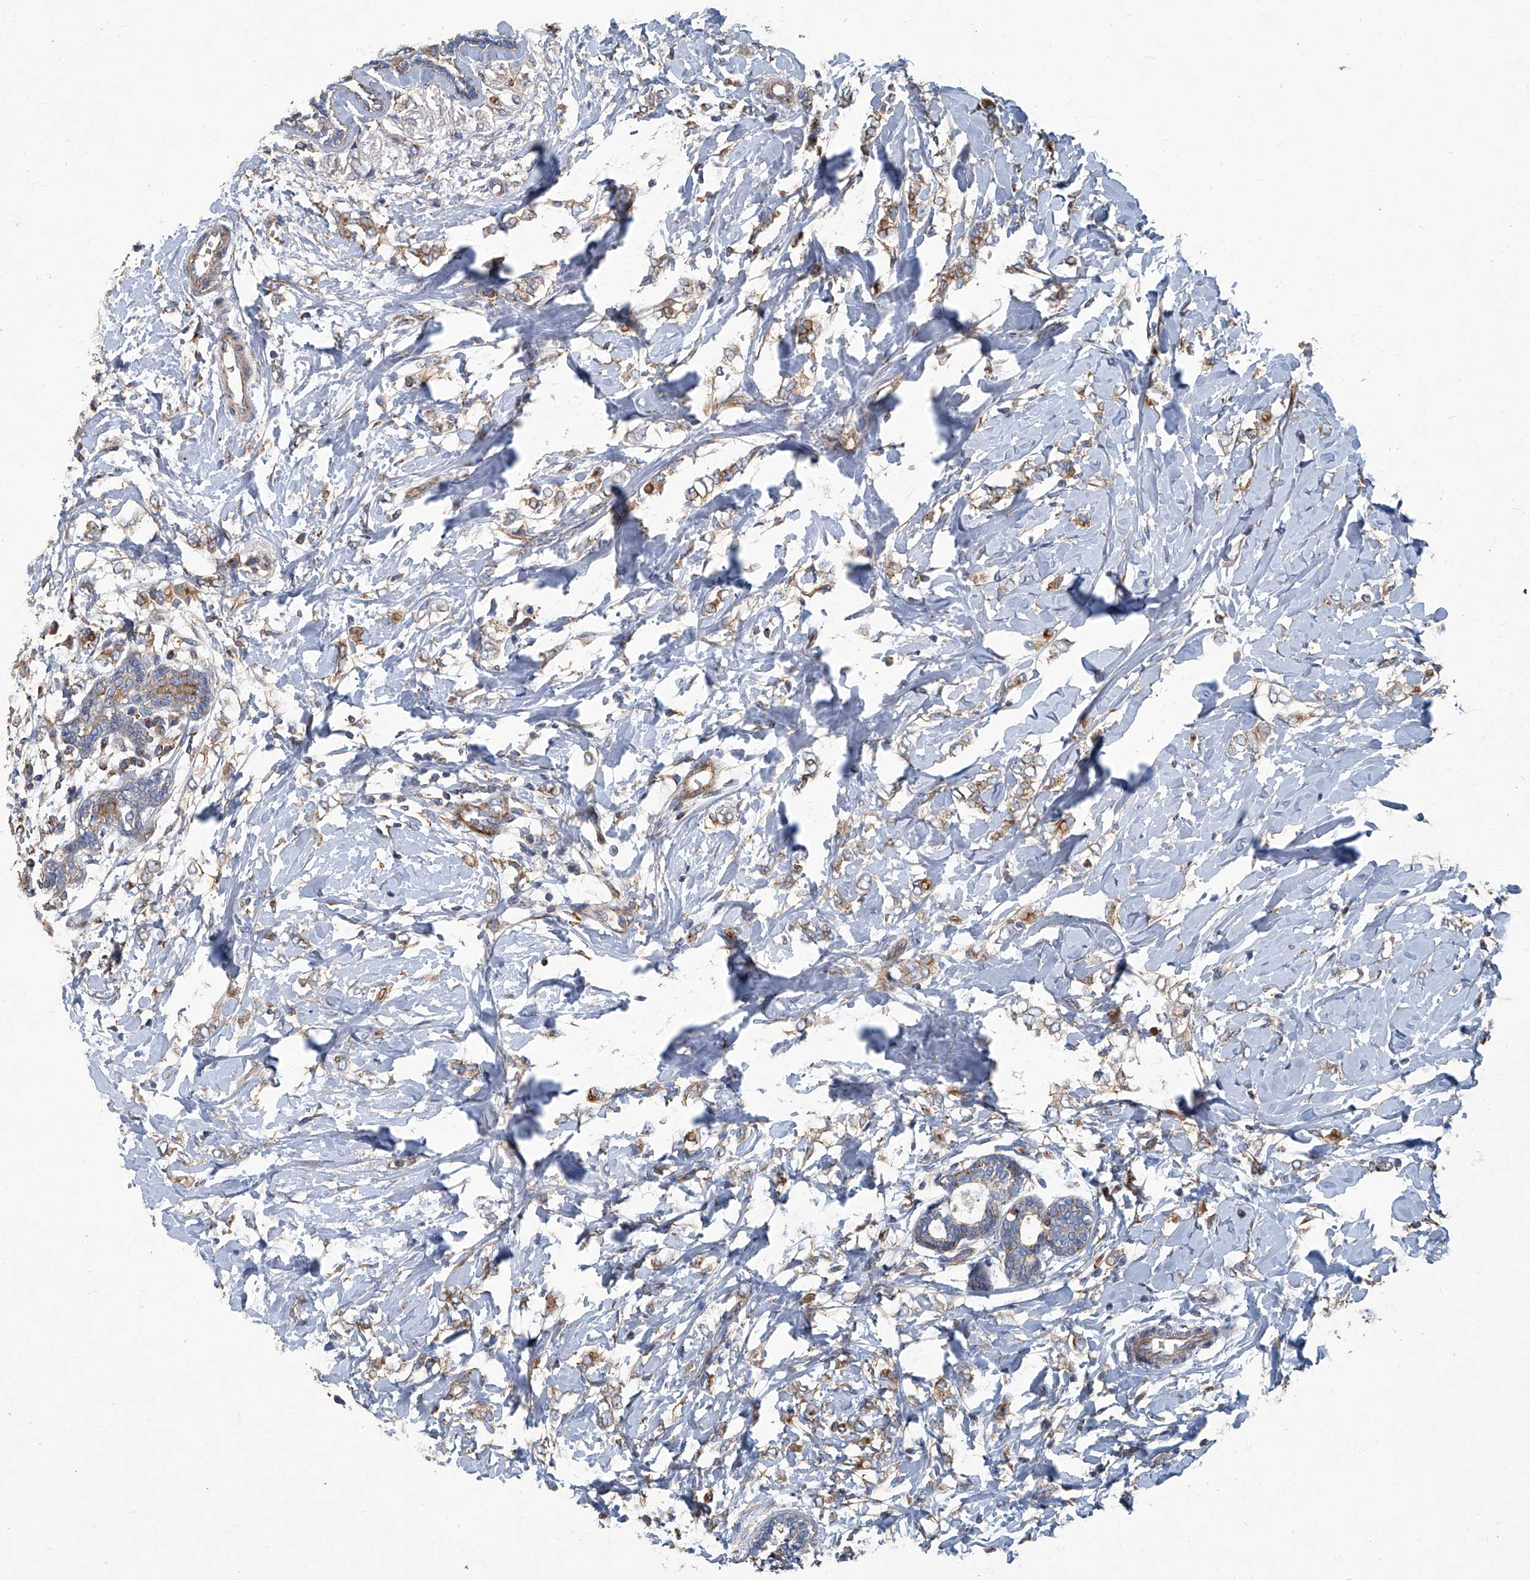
{"staining": {"intensity": "moderate", "quantity": "25%-75%", "location": "cytoplasmic/membranous"}, "tissue": "breast cancer", "cell_type": "Tumor cells", "image_type": "cancer", "snomed": [{"axis": "morphology", "description": "Normal tissue, NOS"}, {"axis": "morphology", "description": "Lobular carcinoma"}, {"axis": "topography", "description": "Breast"}], "caption": "The immunohistochemical stain shows moderate cytoplasmic/membranous expression in tumor cells of breast cancer (lobular carcinoma) tissue.", "gene": "PIGH", "patient": {"sex": "female", "age": 47}}